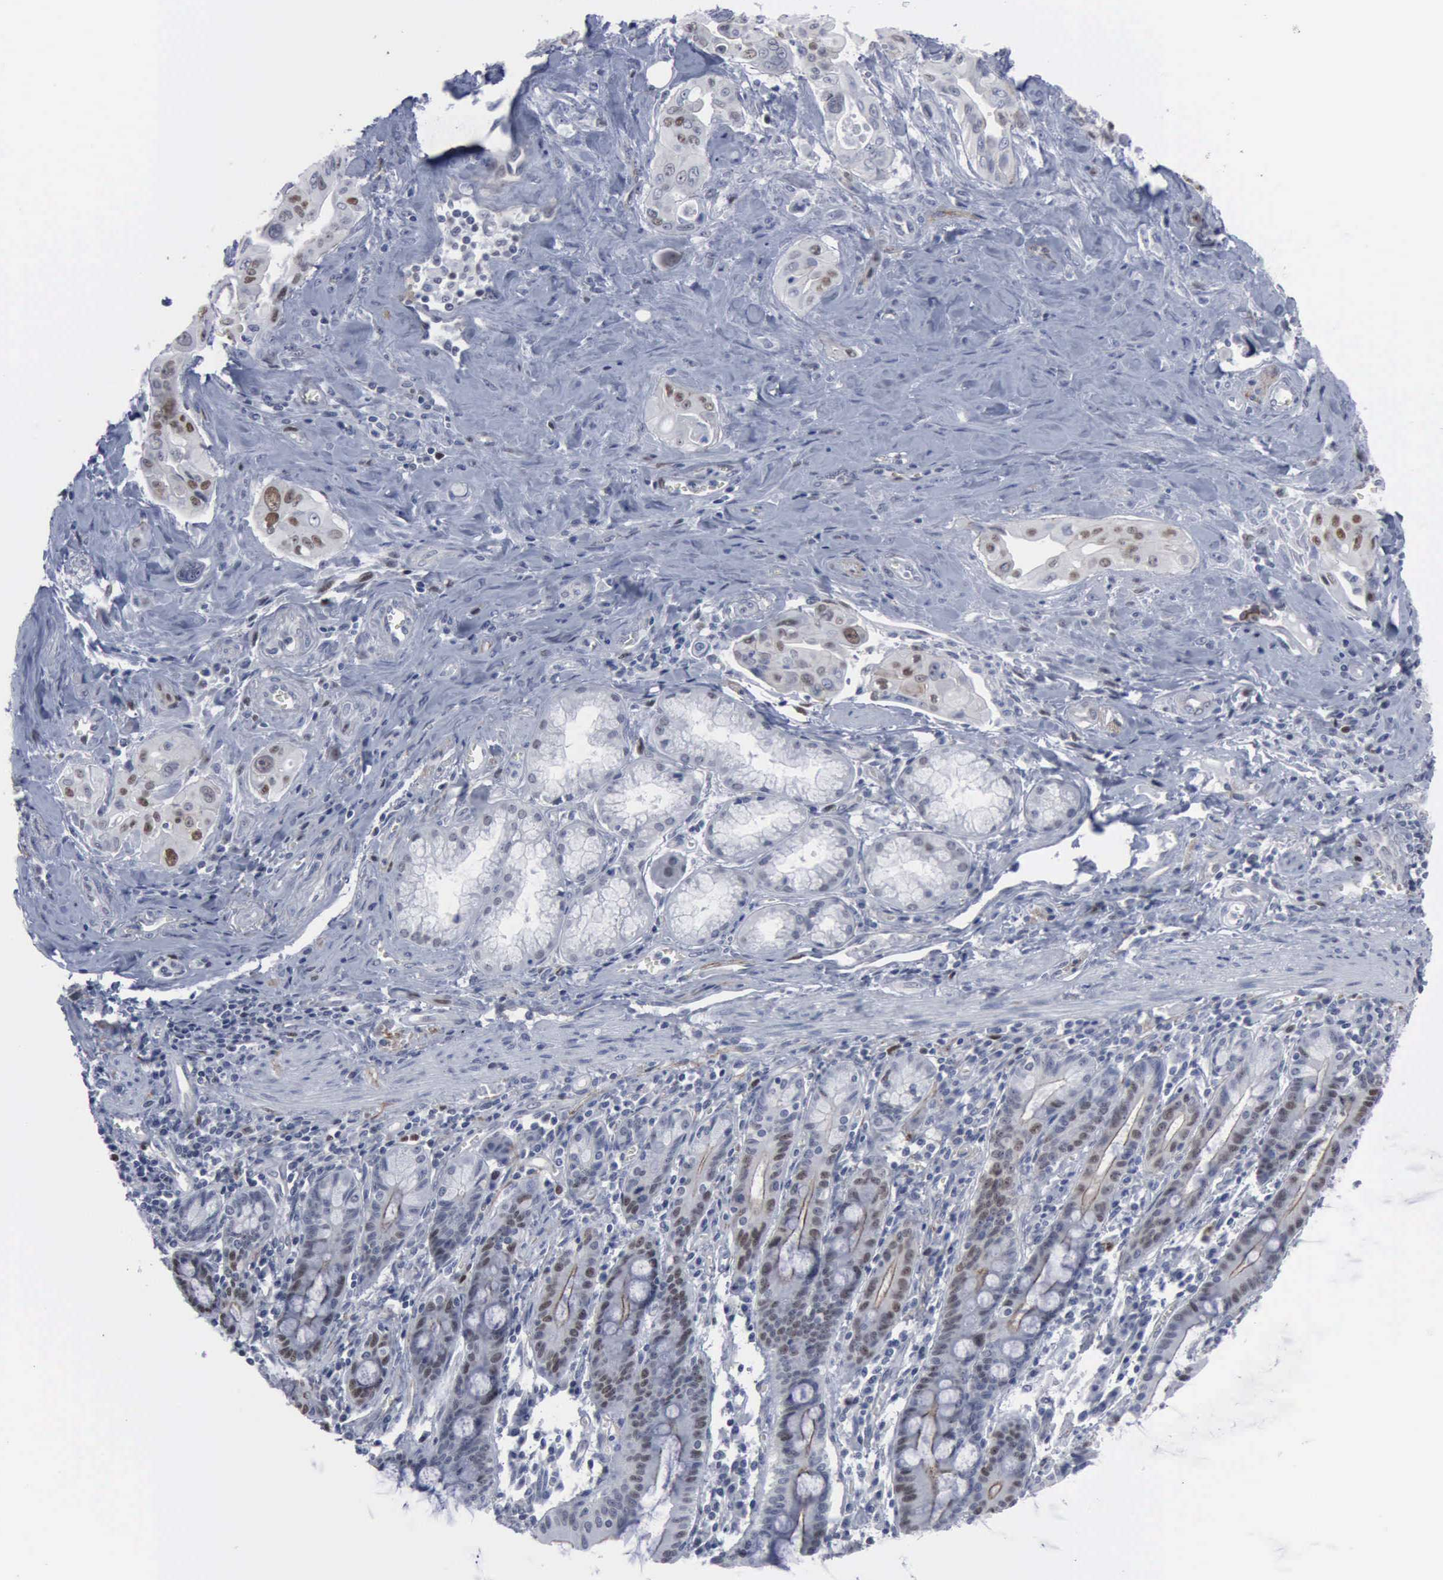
{"staining": {"intensity": "moderate", "quantity": "<25%", "location": "cytoplasmic/membranous,nuclear"}, "tissue": "pancreatic cancer", "cell_type": "Tumor cells", "image_type": "cancer", "snomed": [{"axis": "morphology", "description": "Adenocarcinoma, NOS"}, {"axis": "topography", "description": "Pancreas"}], "caption": "The micrograph reveals staining of pancreatic adenocarcinoma, revealing moderate cytoplasmic/membranous and nuclear protein staining (brown color) within tumor cells. The protein is stained brown, and the nuclei are stained in blue (DAB (3,3'-diaminobenzidine) IHC with brightfield microscopy, high magnification).", "gene": "MCM5", "patient": {"sex": "male", "age": 77}}